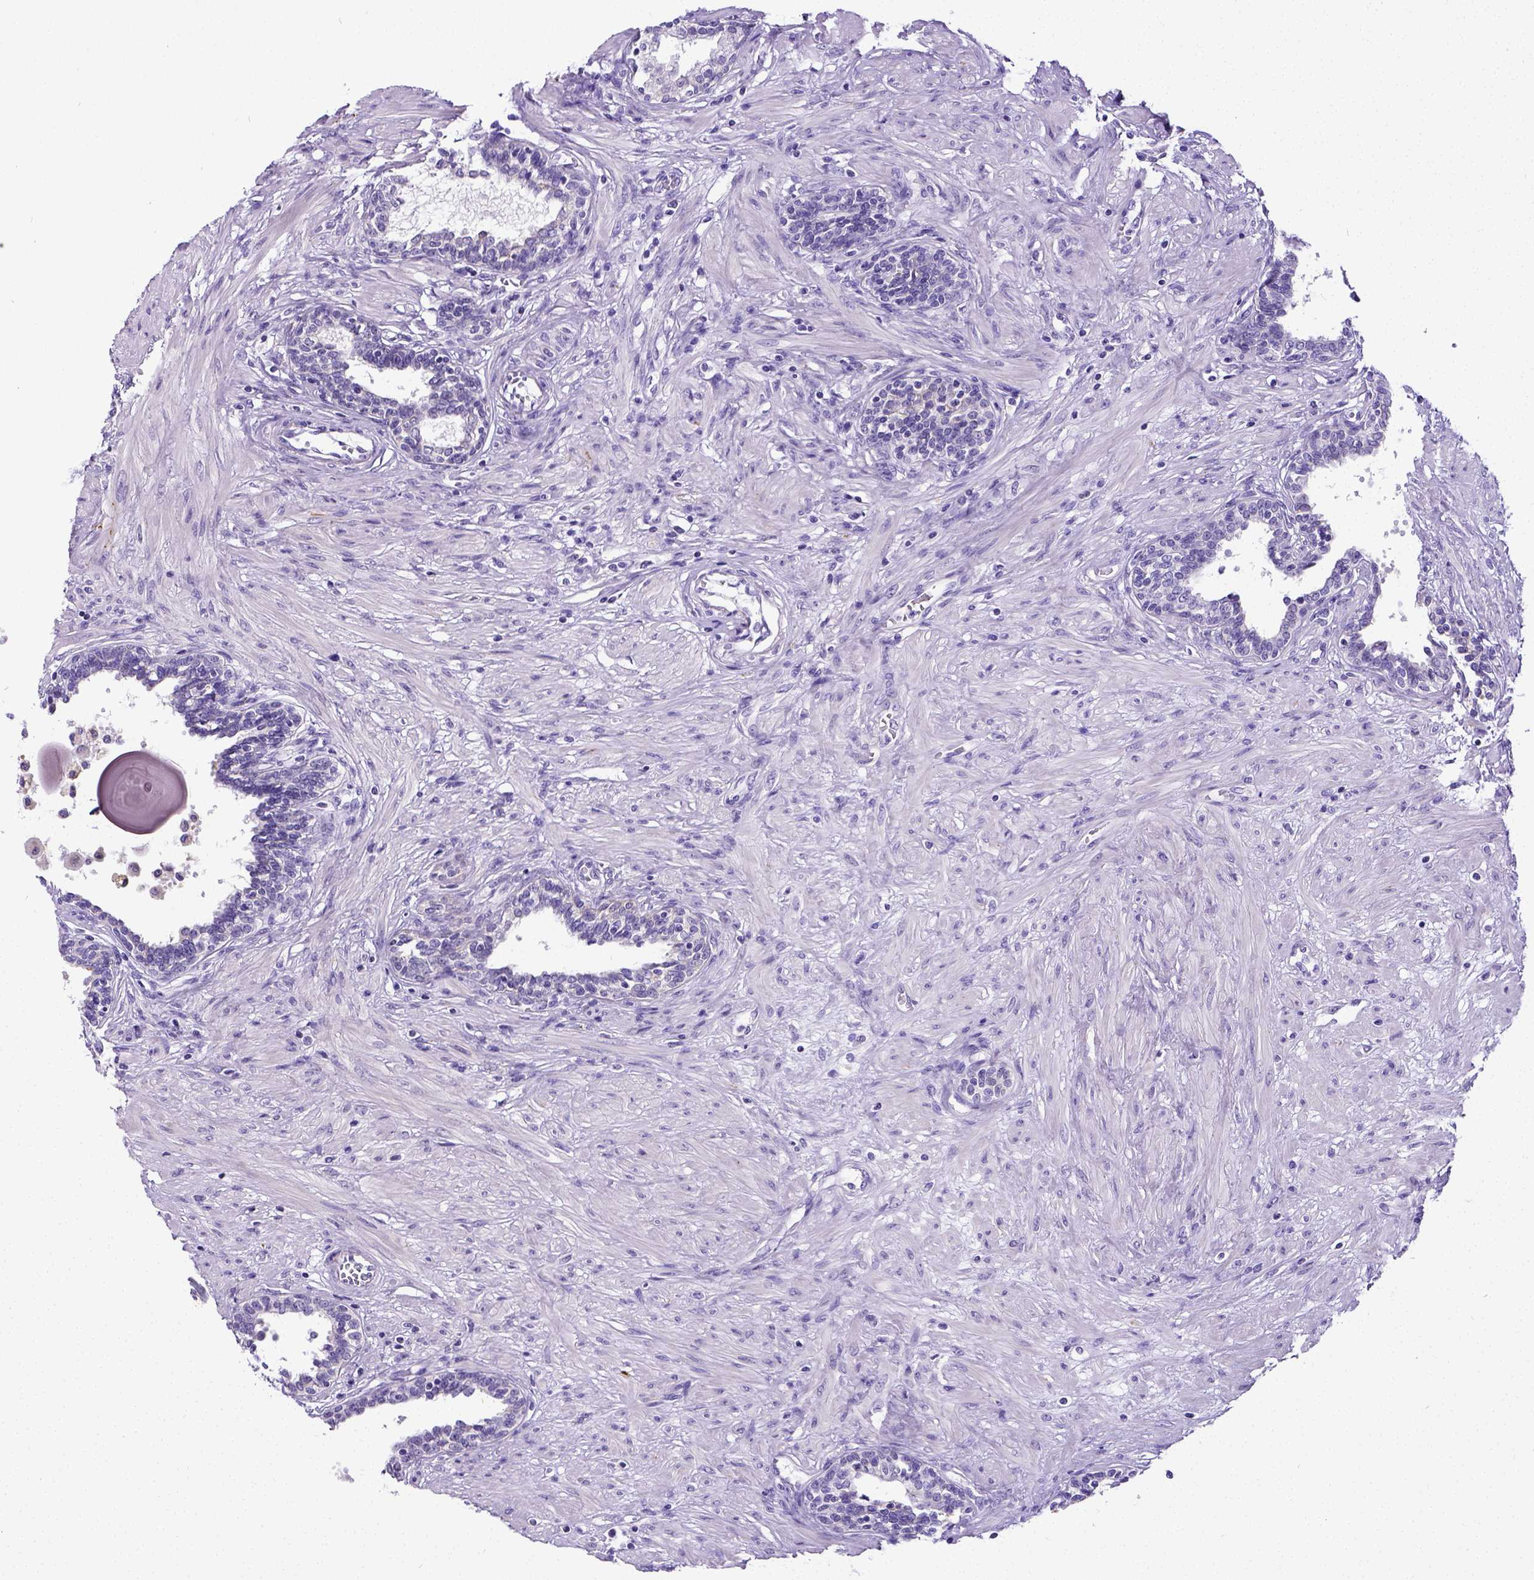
{"staining": {"intensity": "negative", "quantity": "none", "location": "none"}, "tissue": "prostate", "cell_type": "Glandular cells", "image_type": "normal", "snomed": [{"axis": "morphology", "description": "Normal tissue, NOS"}, {"axis": "topography", "description": "Prostate"}], "caption": "Immunohistochemical staining of benign prostate displays no significant positivity in glandular cells.", "gene": "SATB2", "patient": {"sex": "male", "age": 55}}